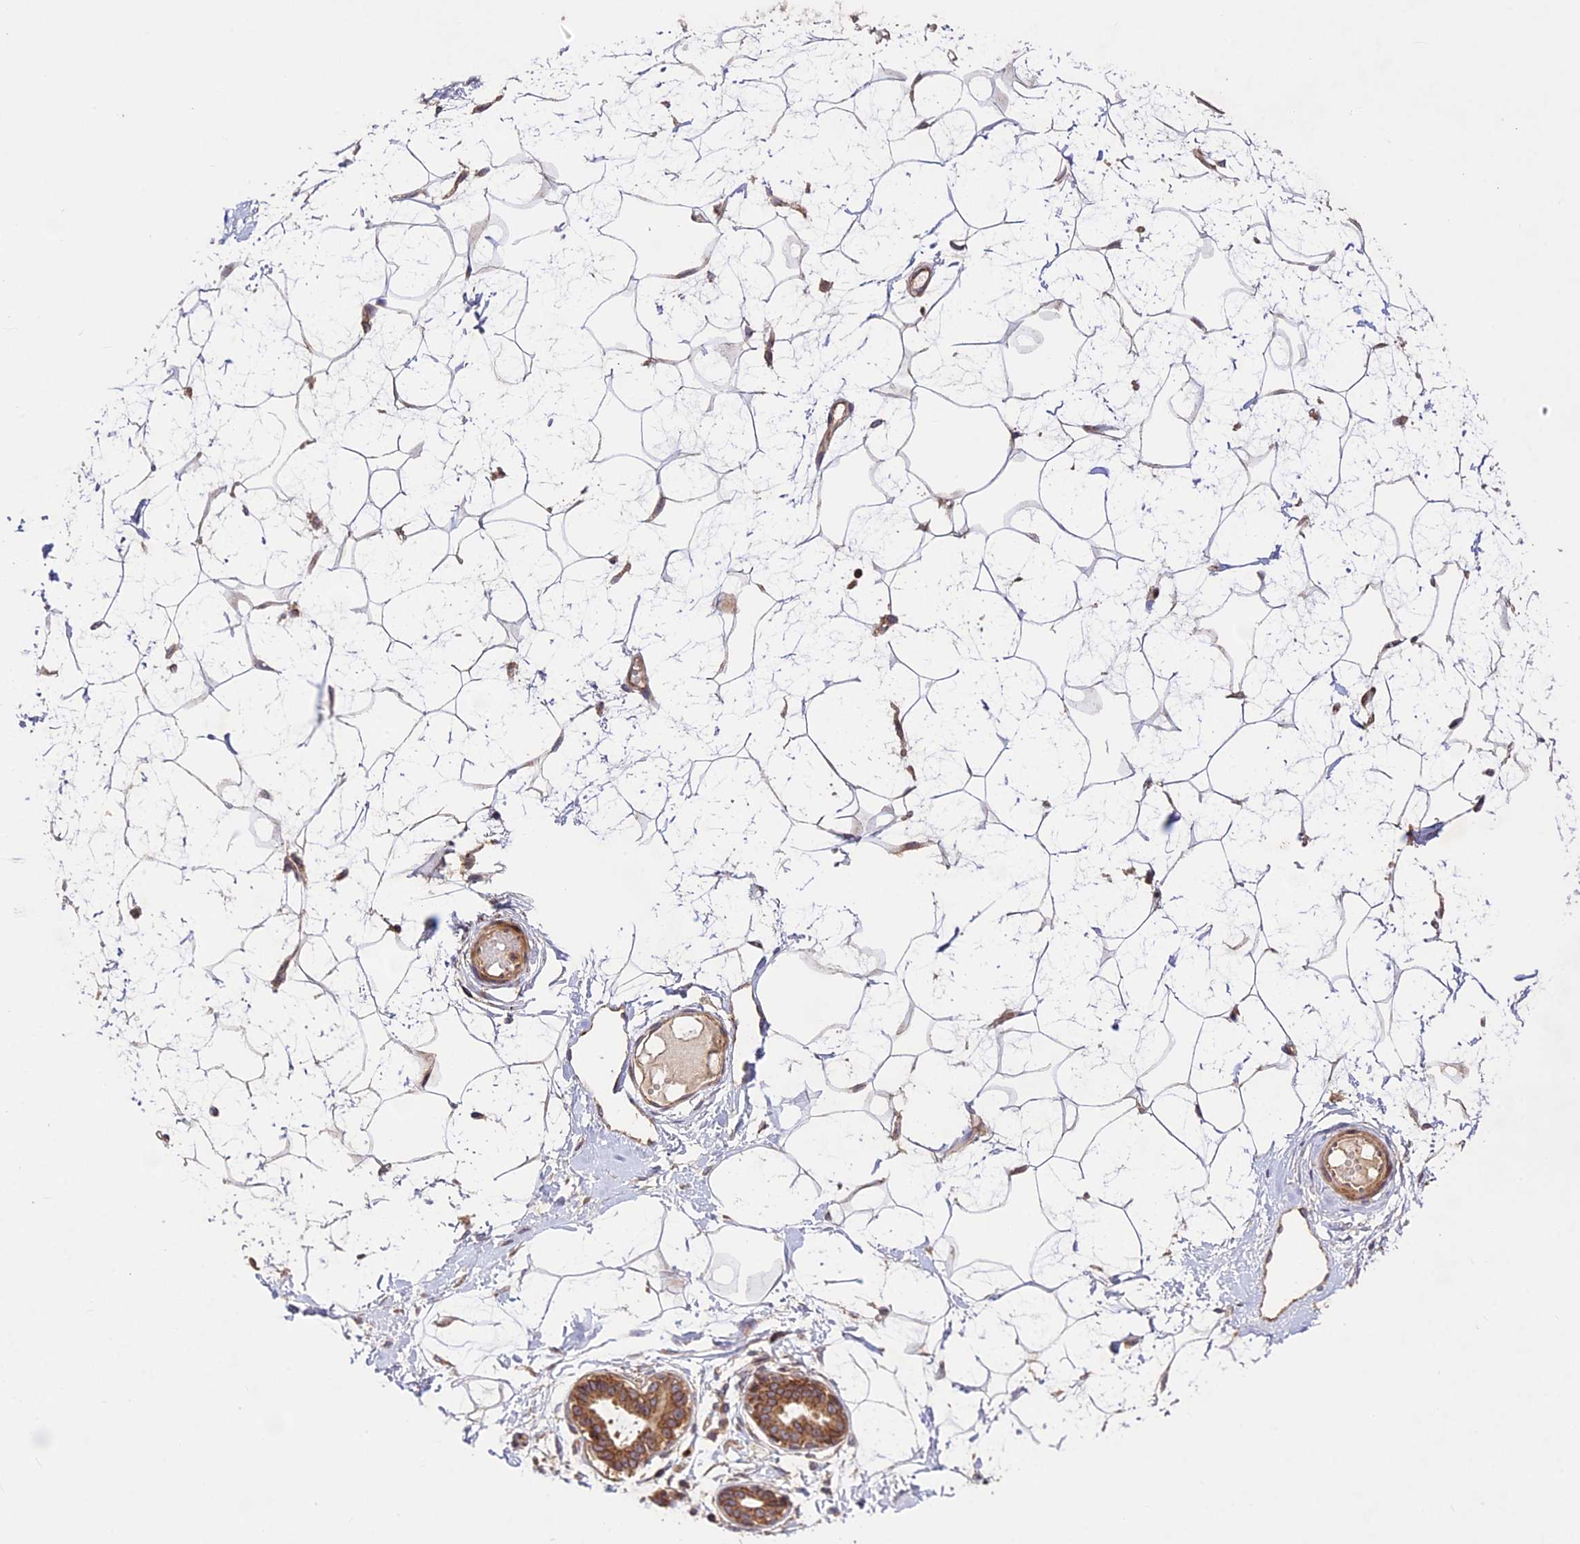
{"staining": {"intensity": "weak", "quantity": "25%-75%", "location": "cytoplasmic/membranous"}, "tissue": "breast", "cell_type": "Adipocytes", "image_type": "normal", "snomed": [{"axis": "morphology", "description": "Normal tissue, NOS"}, {"axis": "morphology", "description": "Adenoma, NOS"}, {"axis": "topography", "description": "Breast"}], "caption": "Normal breast demonstrates weak cytoplasmic/membranous staining in approximately 25%-75% of adipocytes, visualized by immunohistochemistry.", "gene": "DGKH", "patient": {"sex": "female", "age": 23}}